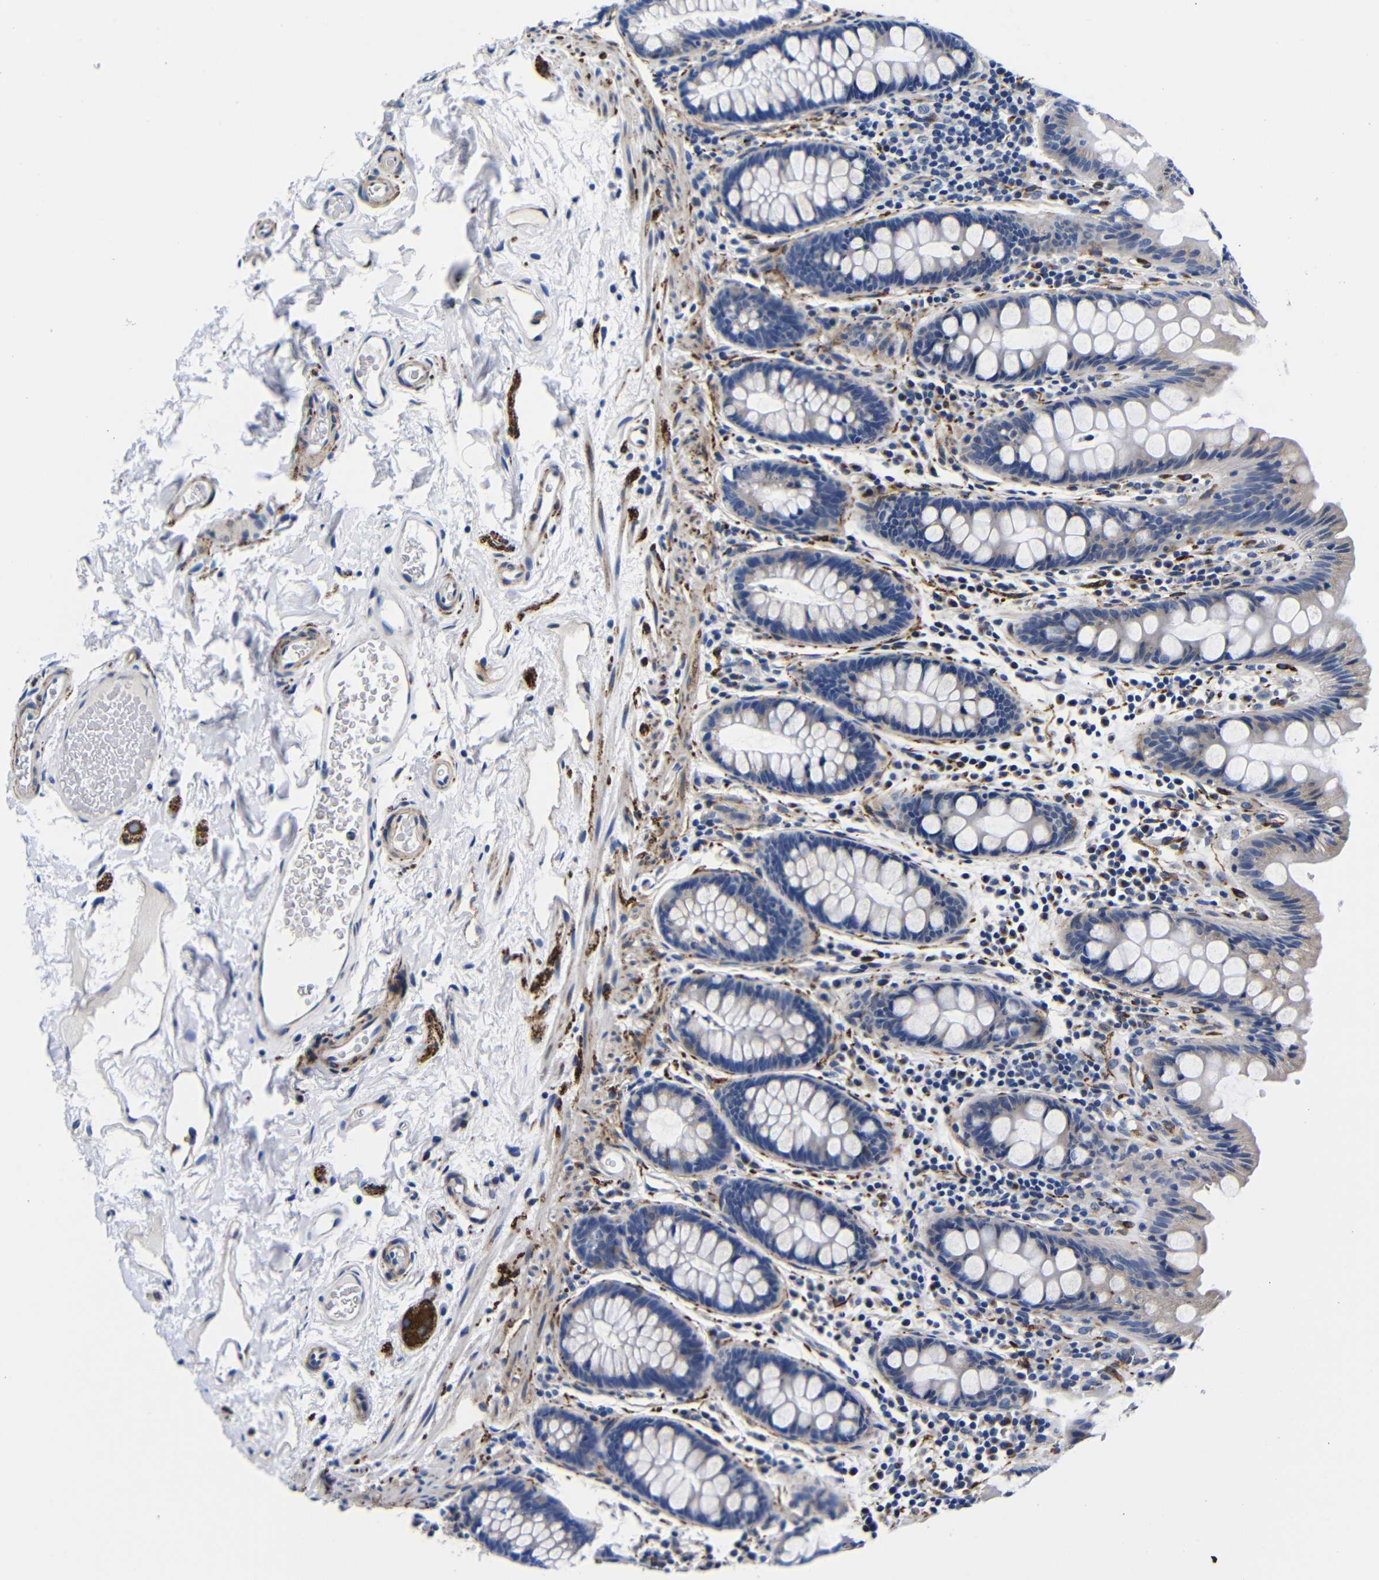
{"staining": {"intensity": "negative", "quantity": "none", "location": "none"}, "tissue": "colon", "cell_type": "Endothelial cells", "image_type": "normal", "snomed": [{"axis": "morphology", "description": "Normal tissue, NOS"}, {"axis": "topography", "description": "Colon"}], "caption": "Immunohistochemical staining of normal human colon shows no significant staining in endothelial cells. (Brightfield microscopy of DAB (3,3'-diaminobenzidine) immunohistochemistry at high magnification).", "gene": "LRIG1", "patient": {"sex": "female", "age": 80}}